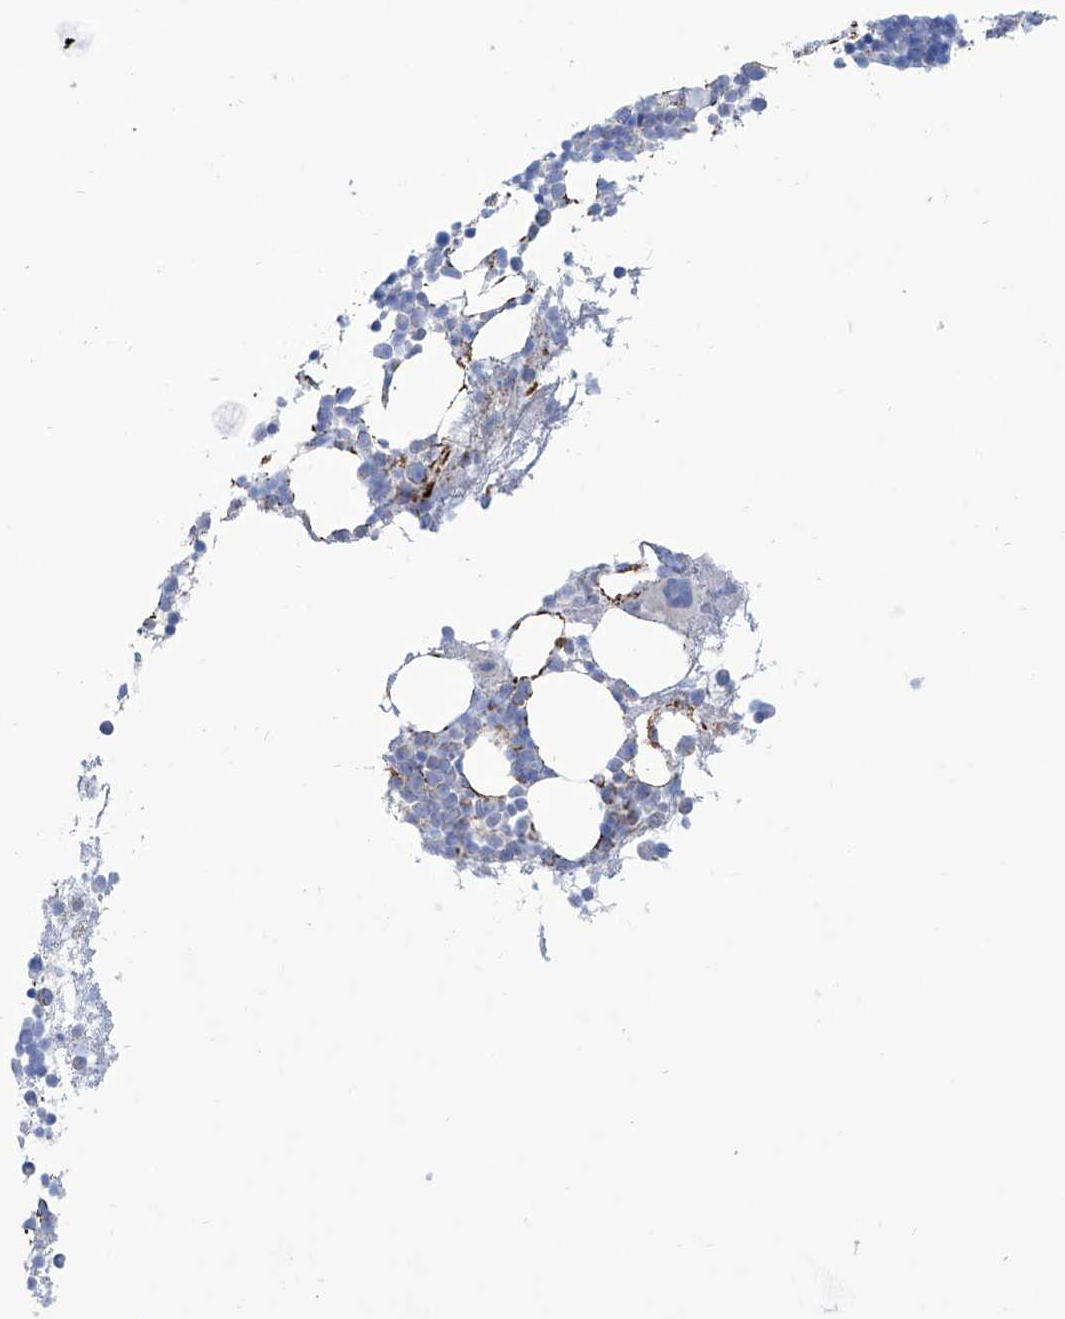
{"staining": {"intensity": "moderate", "quantity": "<25%", "location": "cytoplasmic/membranous"}, "tissue": "bone marrow", "cell_type": "Hematopoietic cells", "image_type": "normal", "snomed": [{"axis": "morphology", "description": "Normal tissue, NOS"}, {"axis": "topography", "description": "Bone marrow"}], "caption": "DAB (3,3'-diaminobenzidine) immunohistochemical staining of benign human bone marrow displays moderate cytoplasmic/membranous protein expression in approximately <25% of hematopoietic cells.", "gene": "ALDH6A1", "patient": {"sex": "female", "age": 57}}